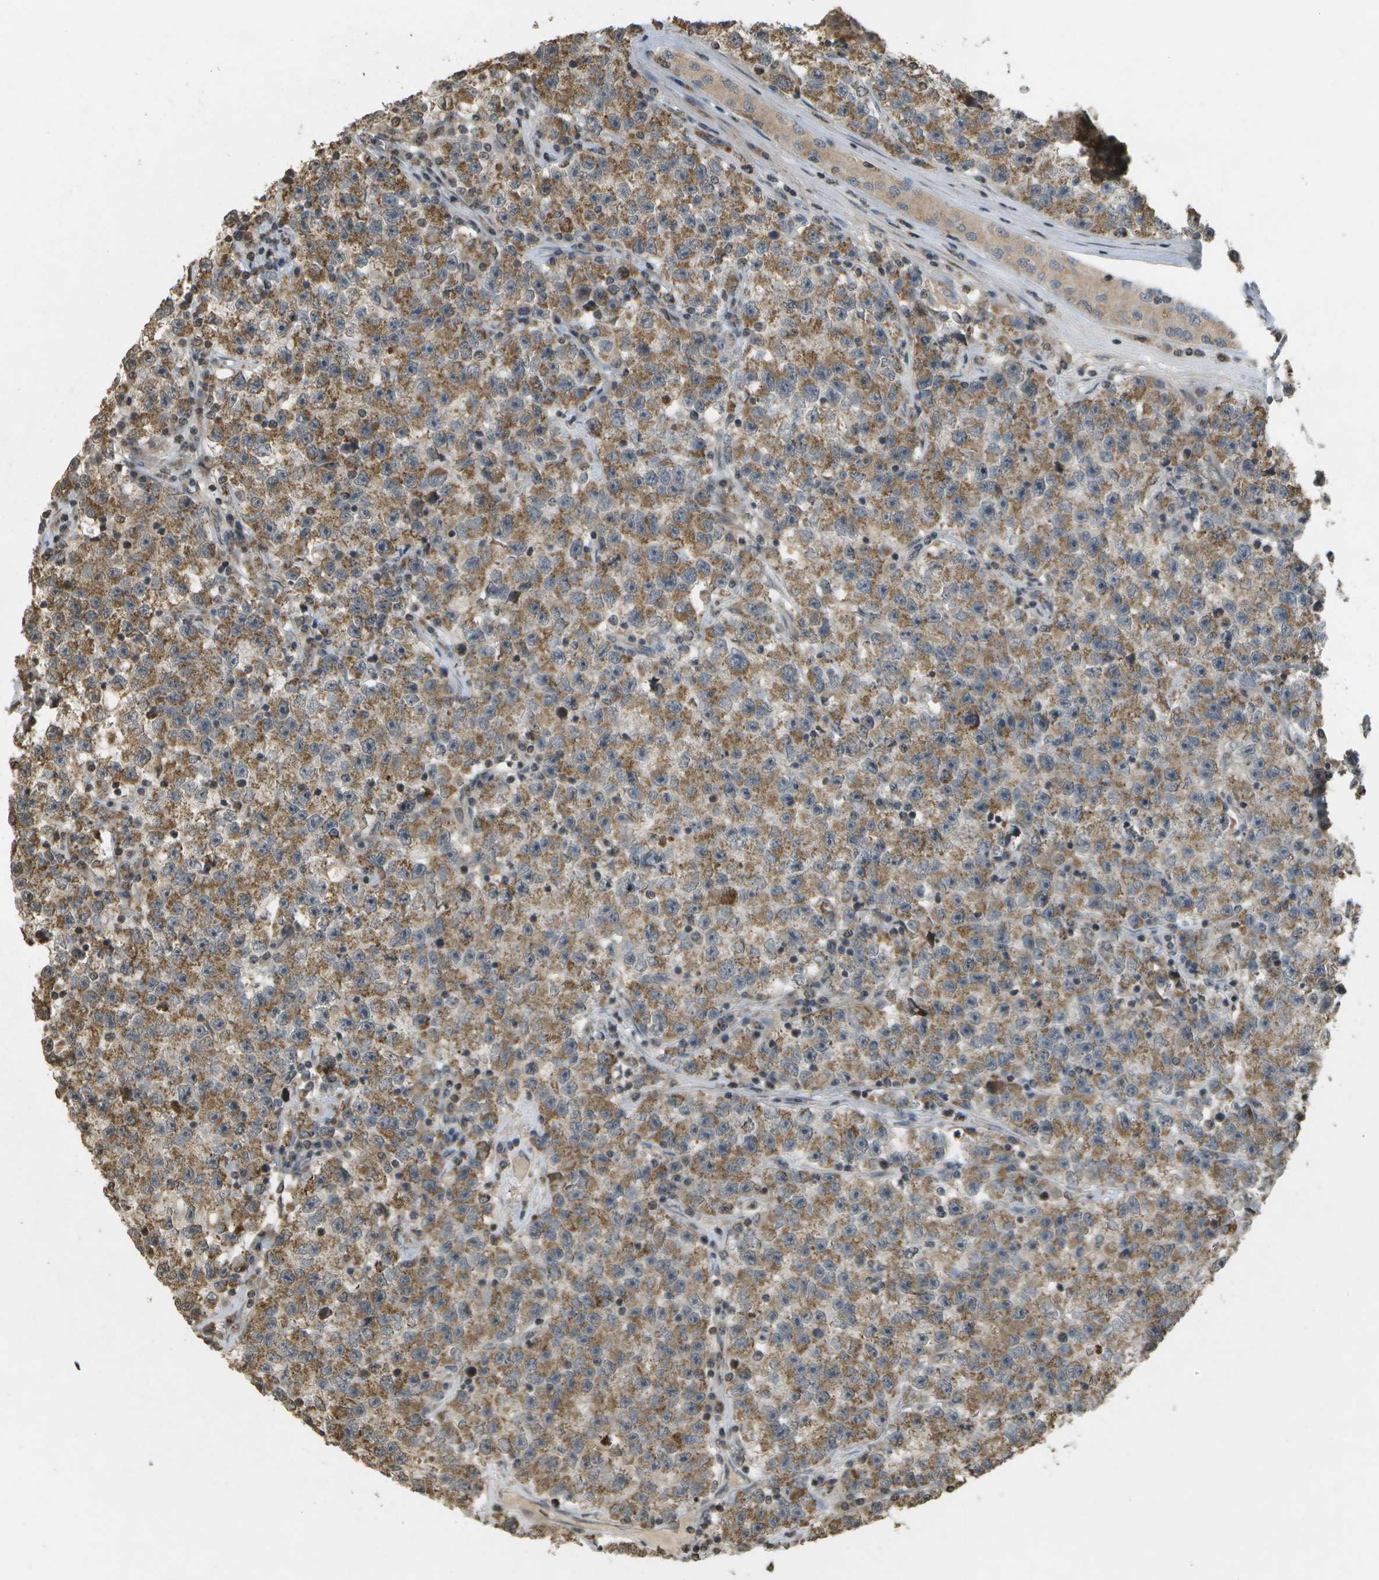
{"staining": {"intensity": "moderate", "quantity": ">75%", "location": "cytoplasmic/membranous"}, "tissue": "testis cancer", "cell_type": "Tumor cells", "image_type": "cancer", "snomed": [{"axis": "morphology", "description": "Seminoma, NOS"}, {"axis": "topography", "description": "Testis"}], "caption": "Testis cancer was stained to show a protein in brown. There is medium levels of moderate cytoplasmic/membranous expression in about >75% of tumor cells.", "gene": "RAB21", "patient": {"sex": "male", "age": 22}}